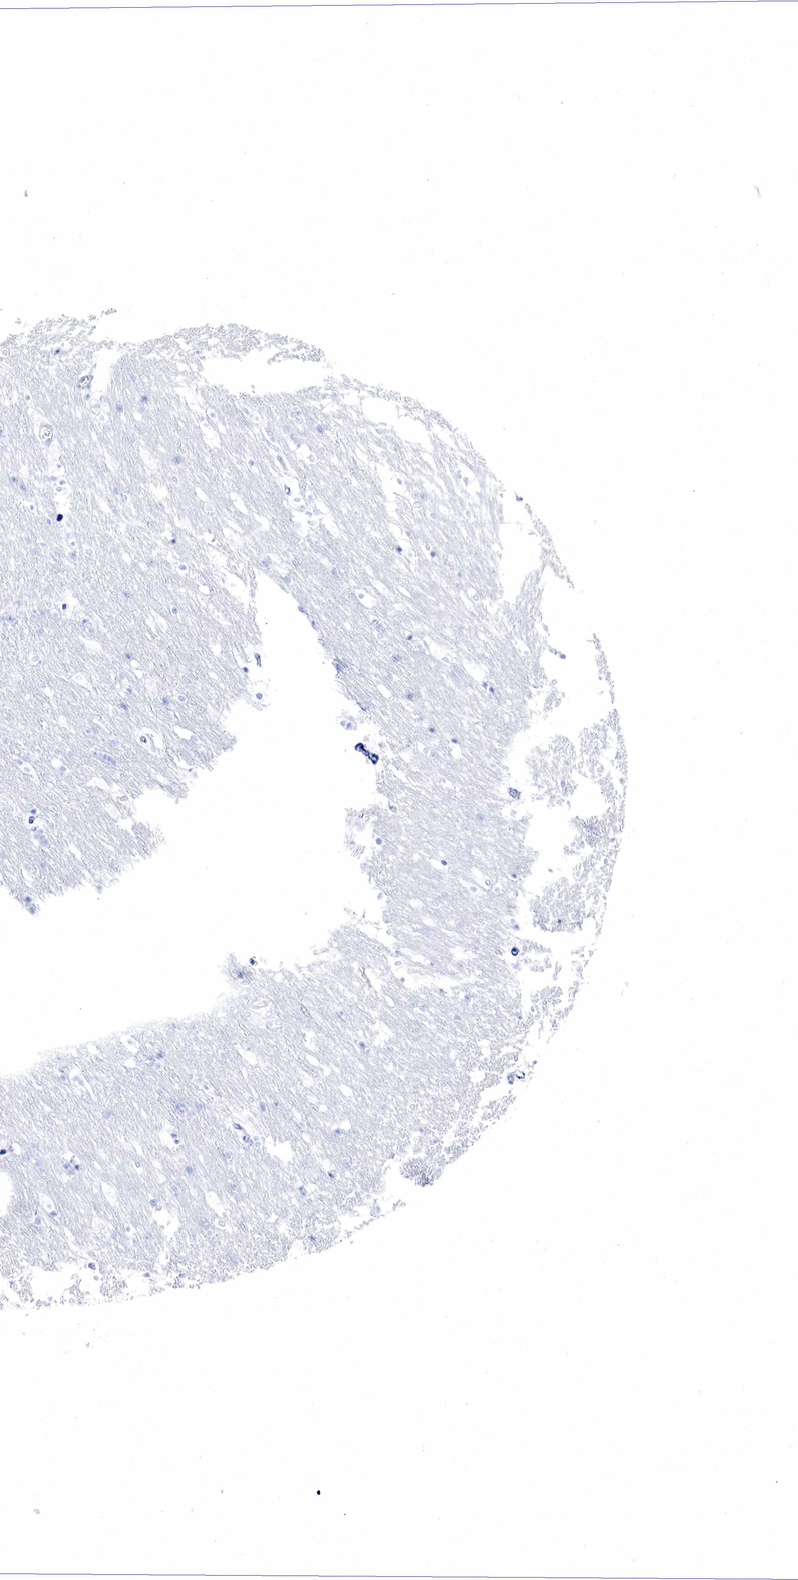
{"staining": {"intensity": "negative", "quantity": "none", "location": "none"}, "tissue": "caudate", "cell_type": "Glial cells", "image_type": "normal", "snomed": [{"axis": "morphology", "description": "Normal tissue, NOS"}, {"axis": "topography", "description": "Lateral ventricle wall"}], "caption": "This is a image of immunohistochemistry staining of benign caudate, which shows no staining in glial cells. (Immunohistochemistry (ihc), brightfield microscopy, high magnification).", "gene": "PTH", "patient": {"sex": "female", "age": 19}}